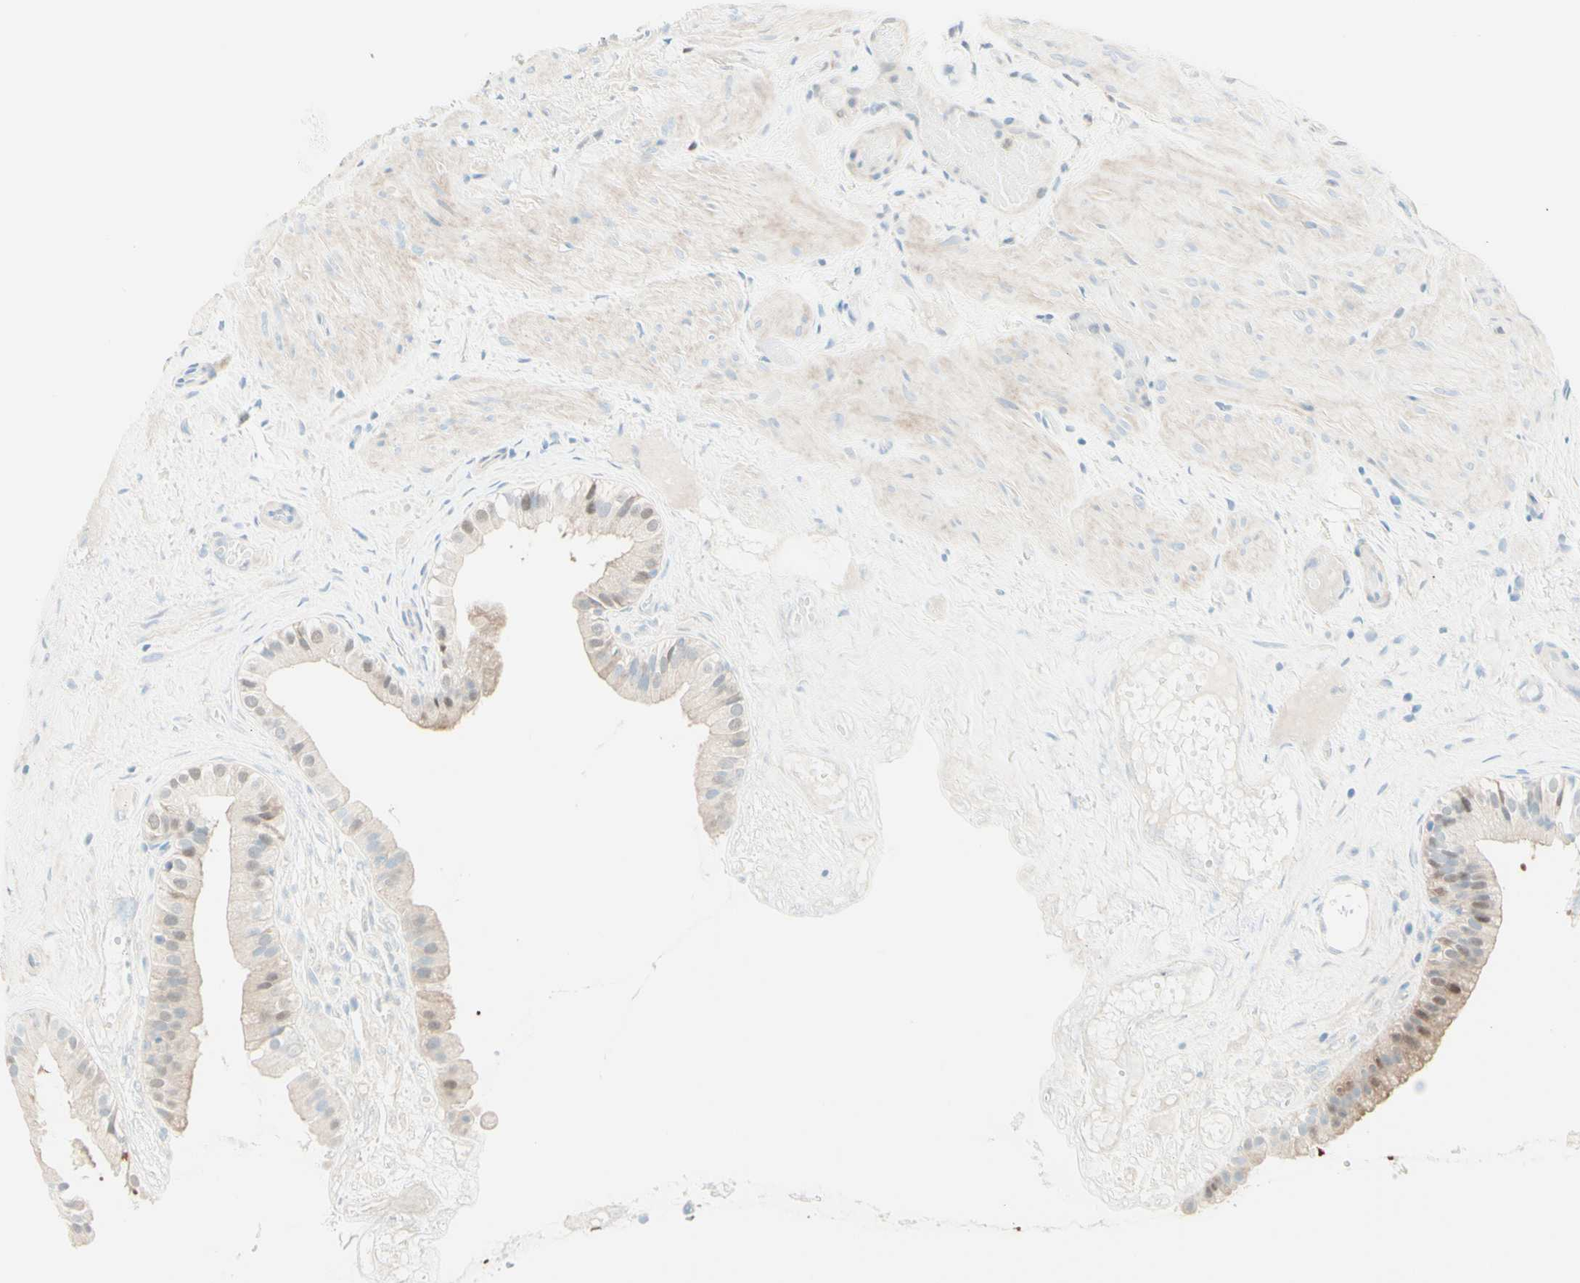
{"staining": {"intensity": "moderate", "quantity": ">75%", "location": "cytoplasmic/membranous,nuclear"}, "tissue": "gallbladder", "cell_type": "Glandular cells", "image_type": "normal", "snomed": [{"axis": "morphology", "description": "Normal tissue, NOS"}, {"axis": "topography", "description": "Gallbladder"}], "caption": "A high-resolution micrograph shows IHC staining of unremarkable gallbladder, which shows moderate cytoplasmic/membranous,nuclear positivity in about >75% of glandular cells.", "gene": "UPK3B", "patient": {"sex": "female", "age": 26}}